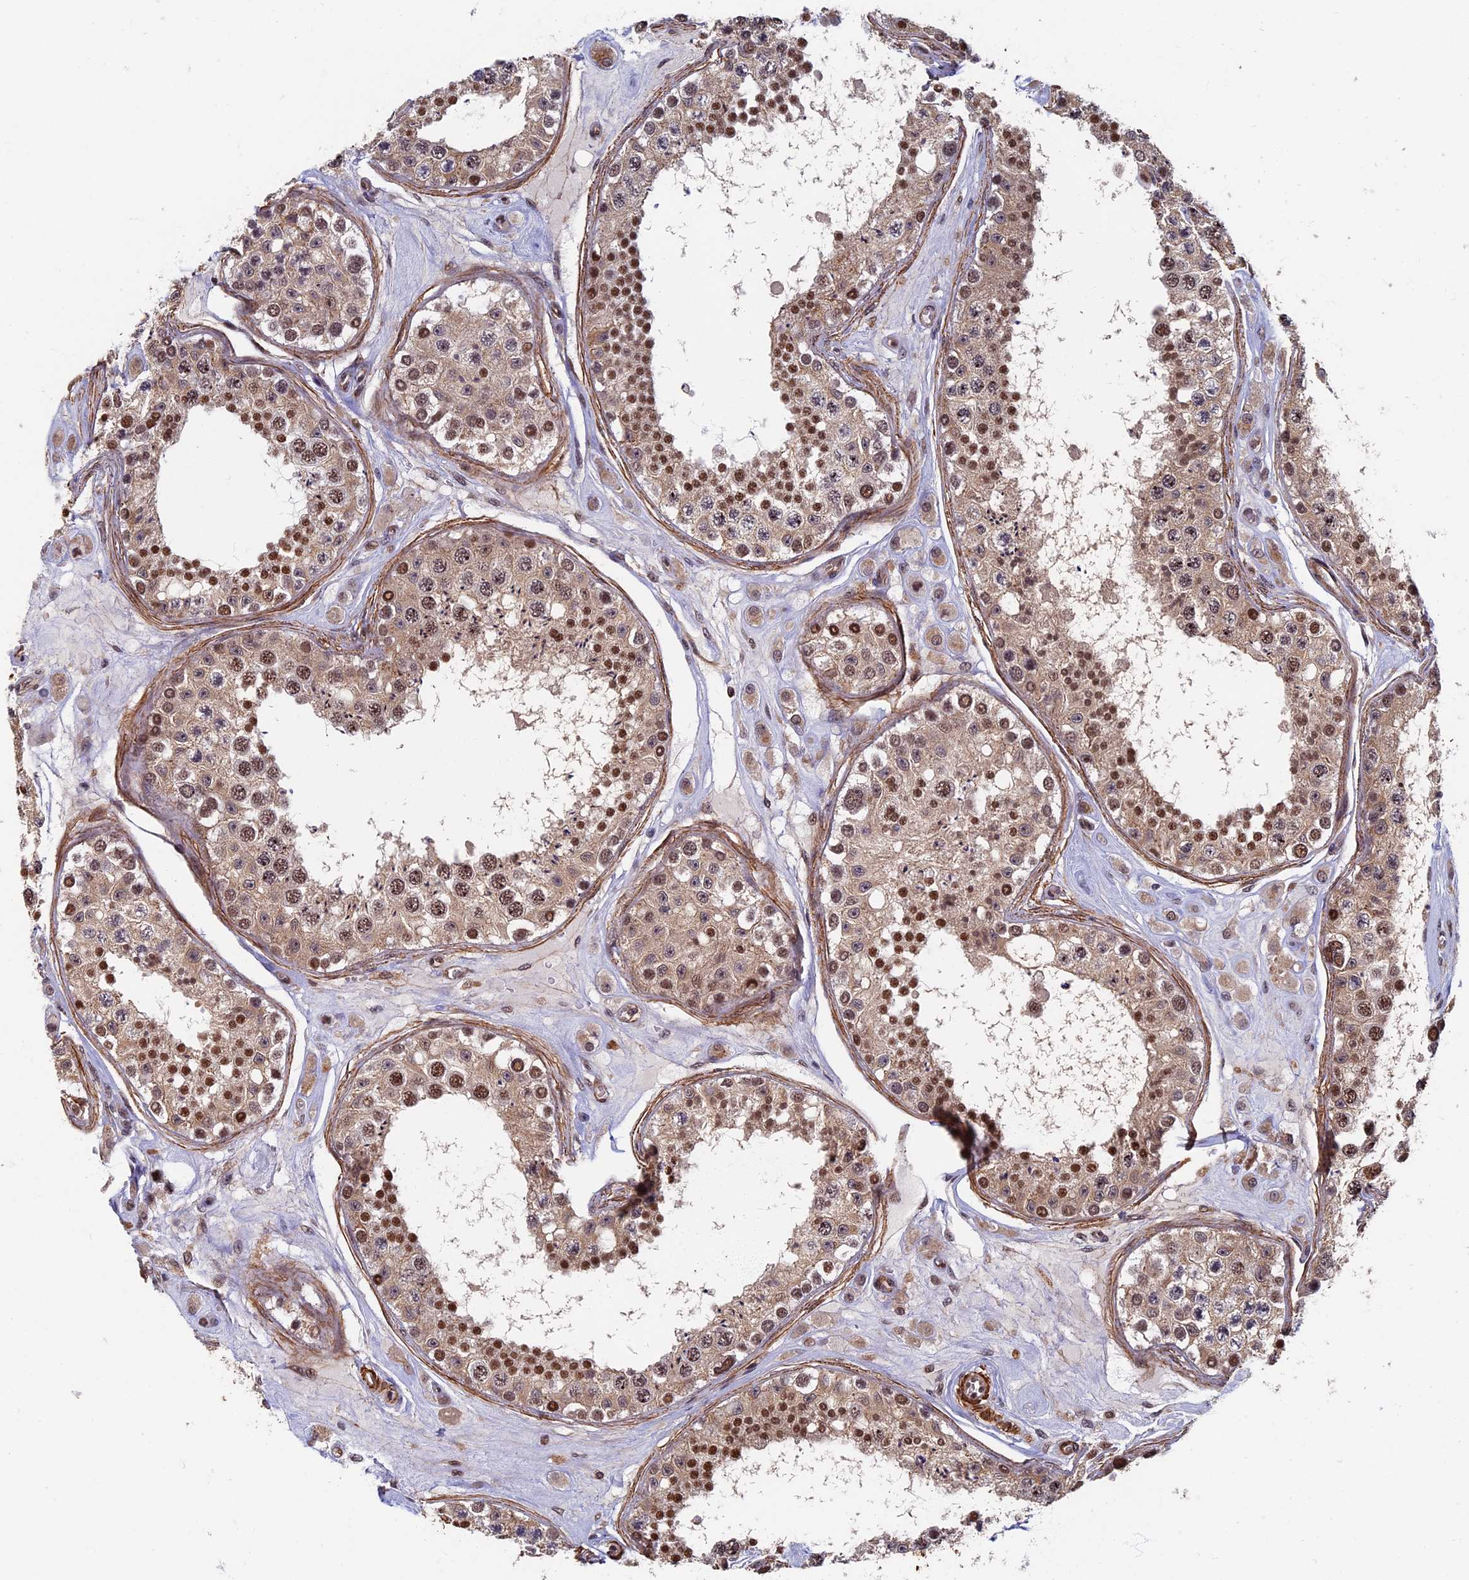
{"staining": {"intensity": "moderate", "quantity": ">75%", "location": "nuclear"}, "tissue": "testis", "cell_type": "Cells in seminiferous ducts", "image_type": "normal", "snomed": [{"axis": "morphology", "description": "Normal tissue, NOS"}, {"axis": "topography", "description": "Testis"}], "caption": "Testis was stained to show a protein in brown. There is medium levels of moderate nuclear staining in approximately >75% of cells in seminiferous ducts. Immunohistochemistry stains the protein in brown and the nuclei are stained blue.", "gene": "CTDP1", "patient": {"sex": "male", "age": 25}}